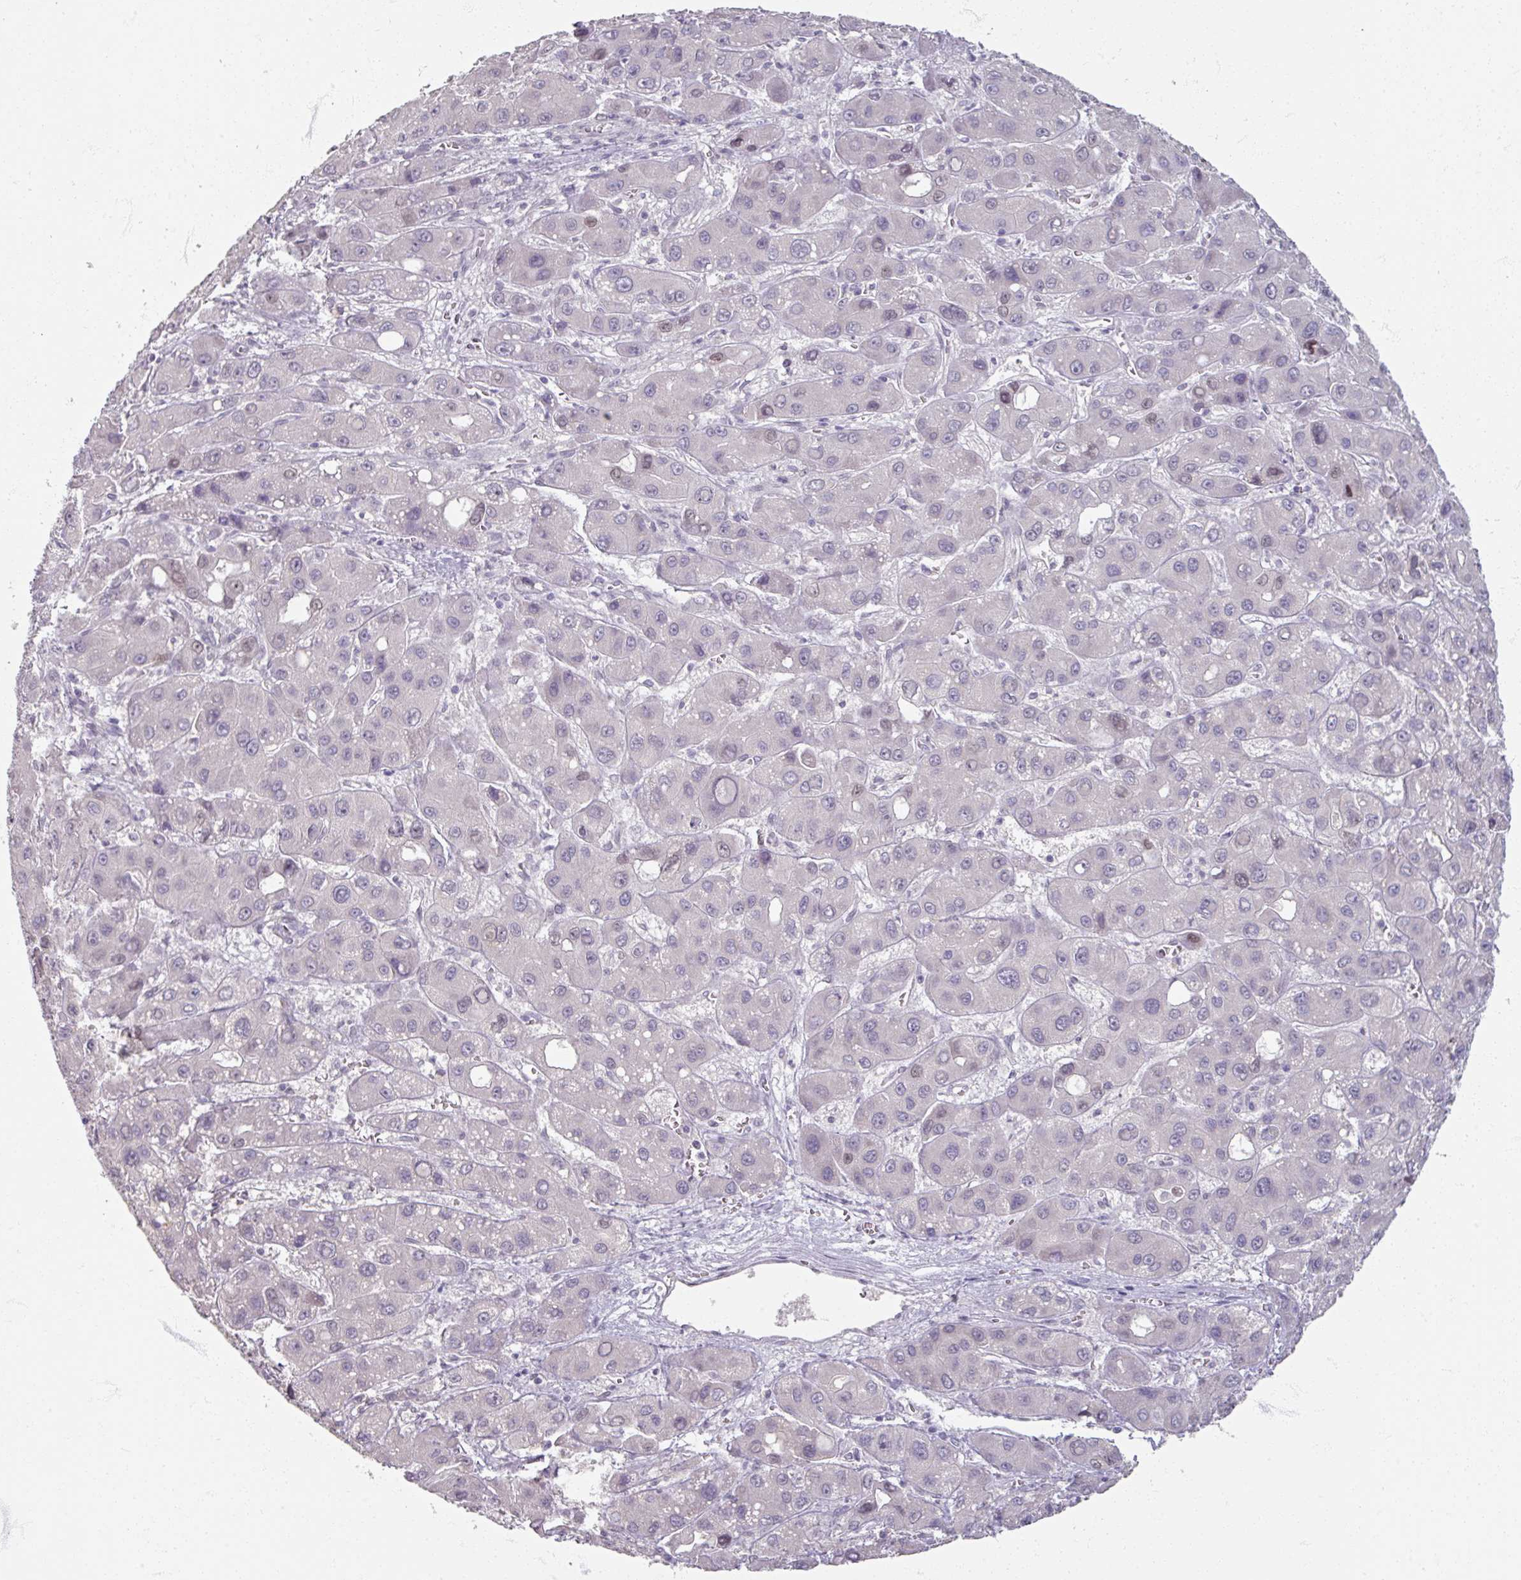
{"staining": {"intensity": "negative", "quantity": "none", "location": "none"}, "tissue": "liver cancer", "cell_type": "Tumor cells", "image_type": "cancer", "snomed": [{"axis": "morphology", "description": "Carcinoma, Hepatocellular, NOS"}, {"axis": "topography", "description": "Liver"}], "caption": "This is a micrograph of immunohistochemistry staining of liver hepatocellular carcinoma, which shows no staining in tumor cells.", "gene": "SOX11", "patient": {"sex": "male", "age": 55}}